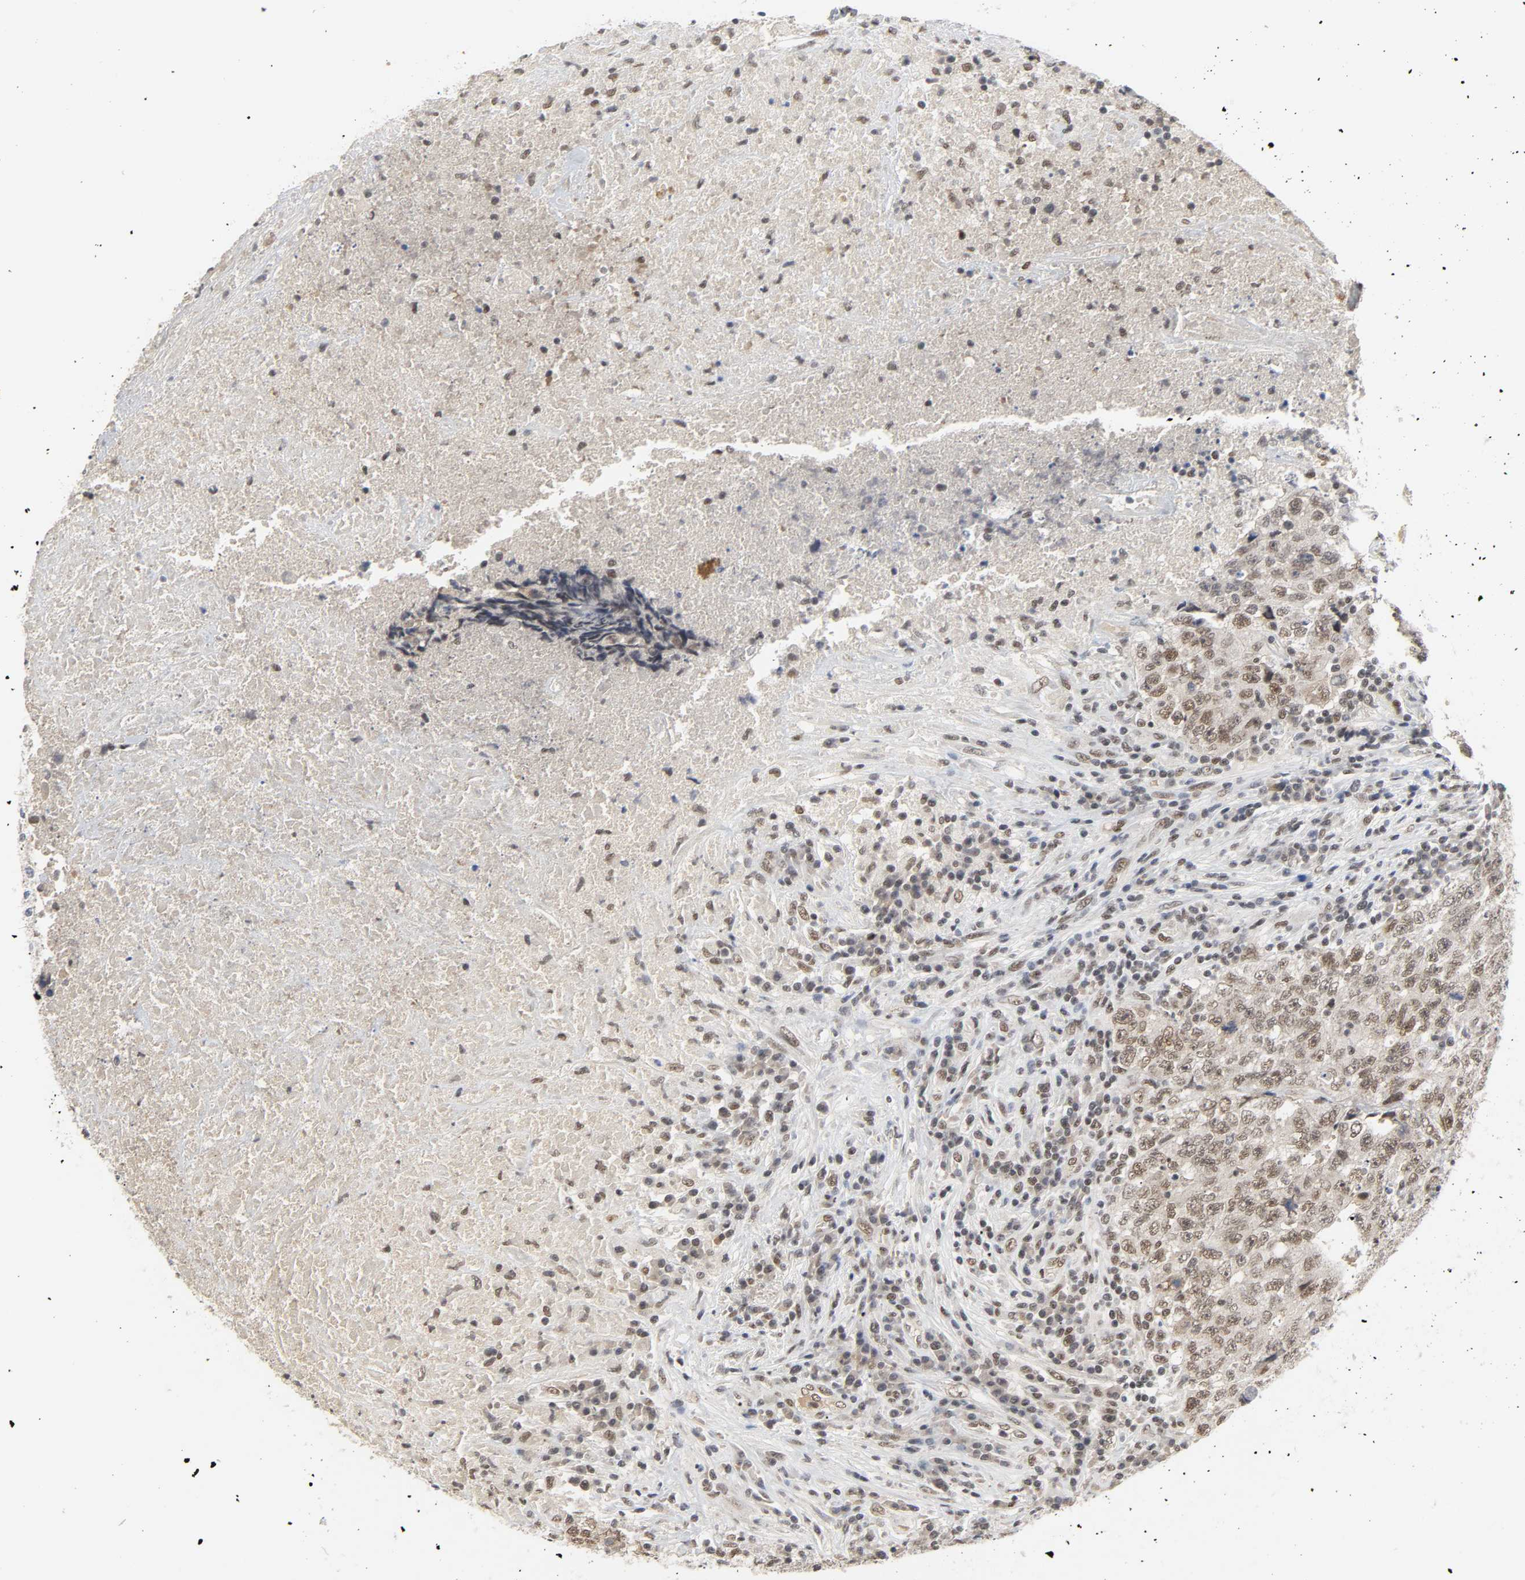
{"staining": {"intensity": "moderate", "quantity": ">75%", "location": "nuclear"}, "tissue": "testis cancer", "cell_type": "Tumor cells", "image_type": "cancer", "snomed": [{"axis": "morphology", "description": "Necrosis, NOS"}, {"axis": "morphology", "description": "Carcinoma, Embryonal, NOS"}, {"axis": "topography", "description": "Testis"}], "caption": "Tumor cells show medium levels of moderate nuclear expression in about >75% of cells in human testis embryonal carcinoma.", "gene": "NCOA6", "patient": {"sex": "male", "age": 19}}